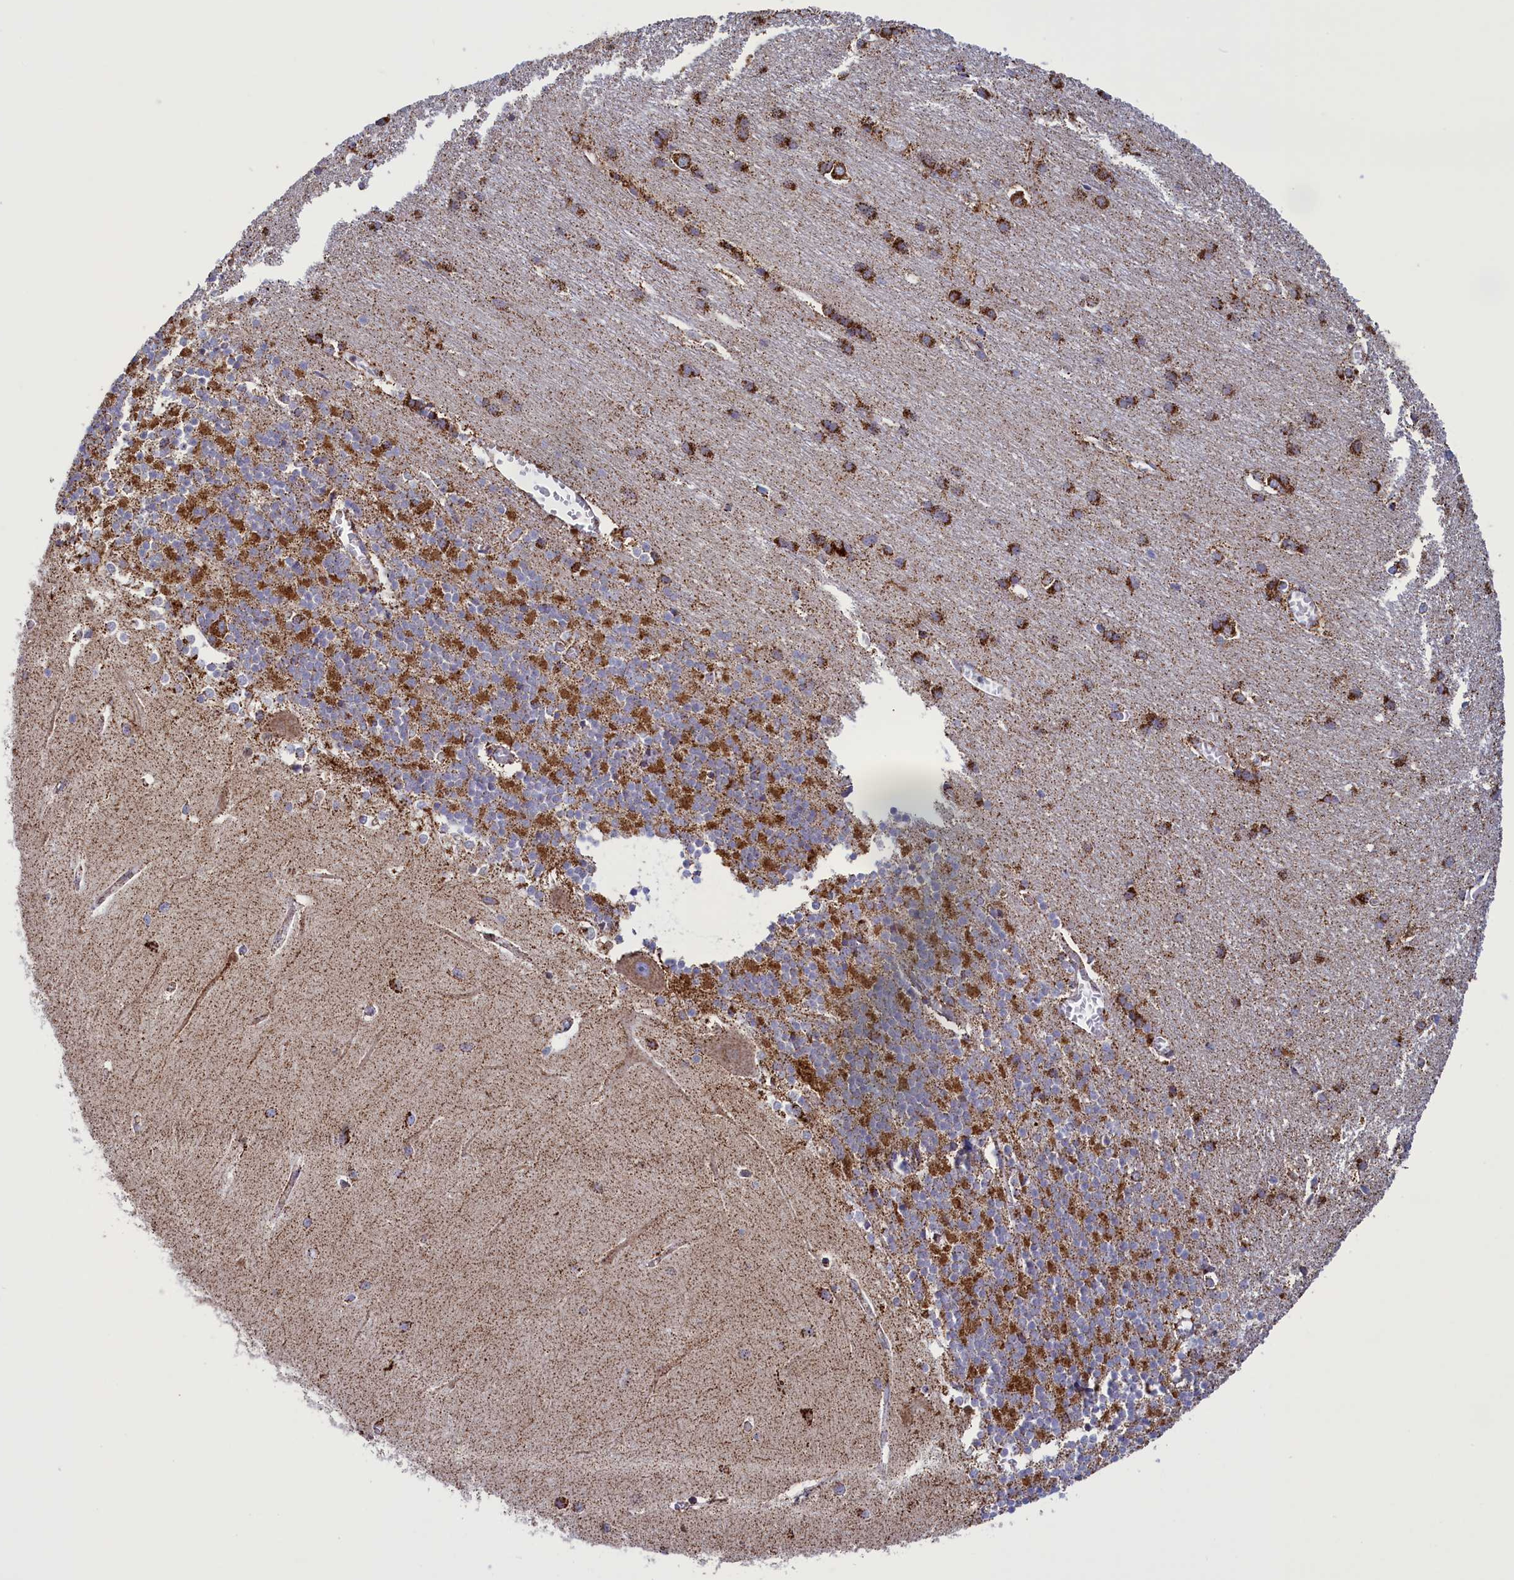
{"staining": {"intensity": "strong", "quantity": "25%-75%", "location": "cytoplasmic/membranous"}, "tissue": "cerebellum", "cell_type": "Cells in granular layer", "image_type": "normal", "snomed": [{"axis": "morphology", "description": "Normal tissue, NOS"}, {"axis": "topography", "description": "Cerebellum"}], "caption": "The micrograph demonstrates a brown stain indicating the presence of a protein in the cytoplasmic/membranous of cells in granular layer in cerebellum.", "gene": "ISOC2", "patient": {"sex": "male", "age": 37}}